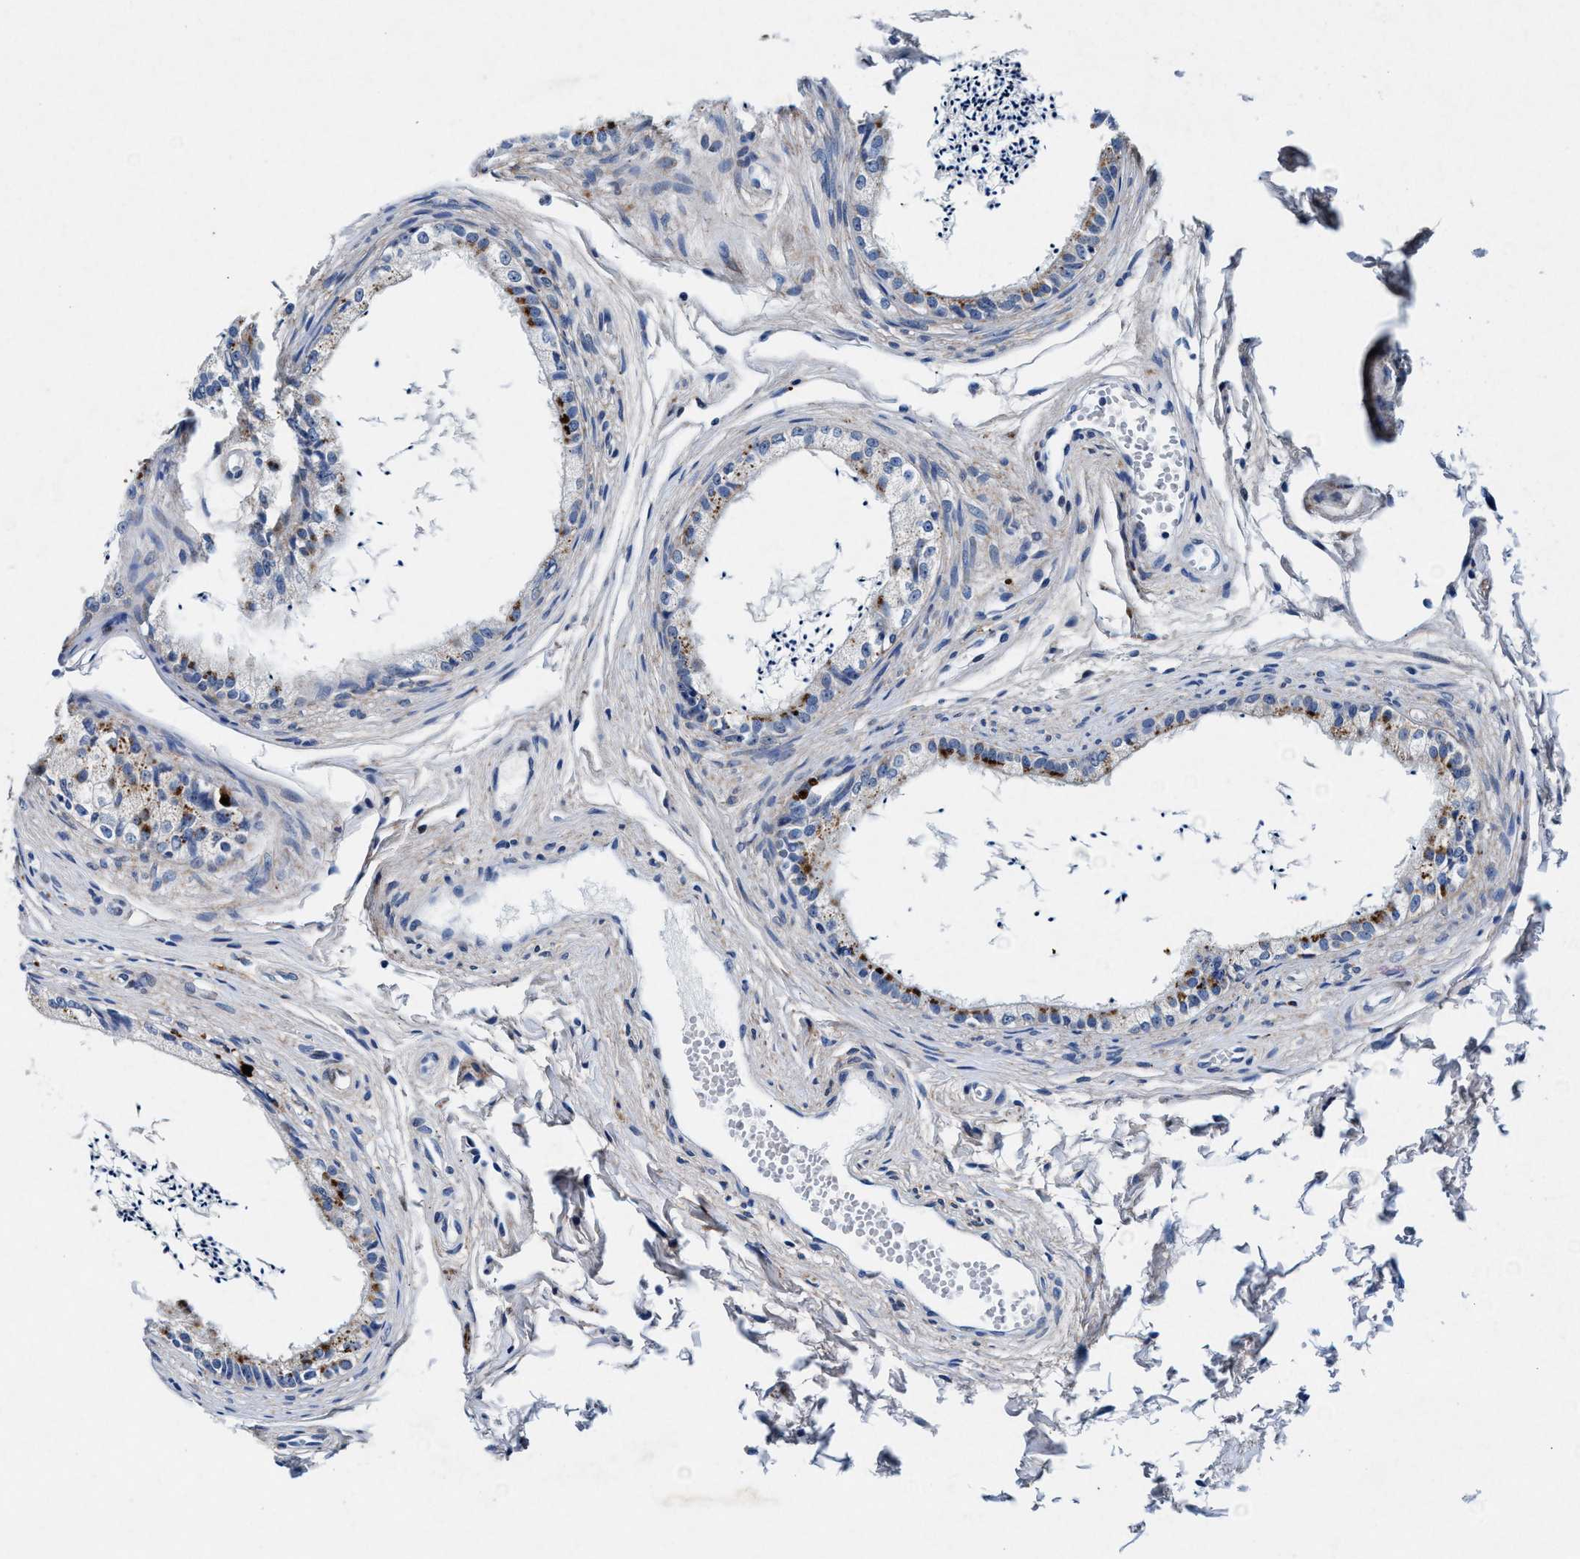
{"staining": {"intensity": "strong", "quantity": "25%-75%", "location": "cytoplasmic/membranous"}, "tissue": "epididymis", "cell_type": "Glandular cells", "image_type": "normal", "snomed": [{"axis": "morphology", "description": "Normal tissue, NOS"}, {"axis": "topography", "description": "Epididymis"}], "caption": "This is an image of immunohistochemistry staining of benign epididymis, which shows strong staining in the cytoplasmic/membranous of glandular cells.", "gene": "SLC8A1", "patient": {"sex": "male", "age": 56}}